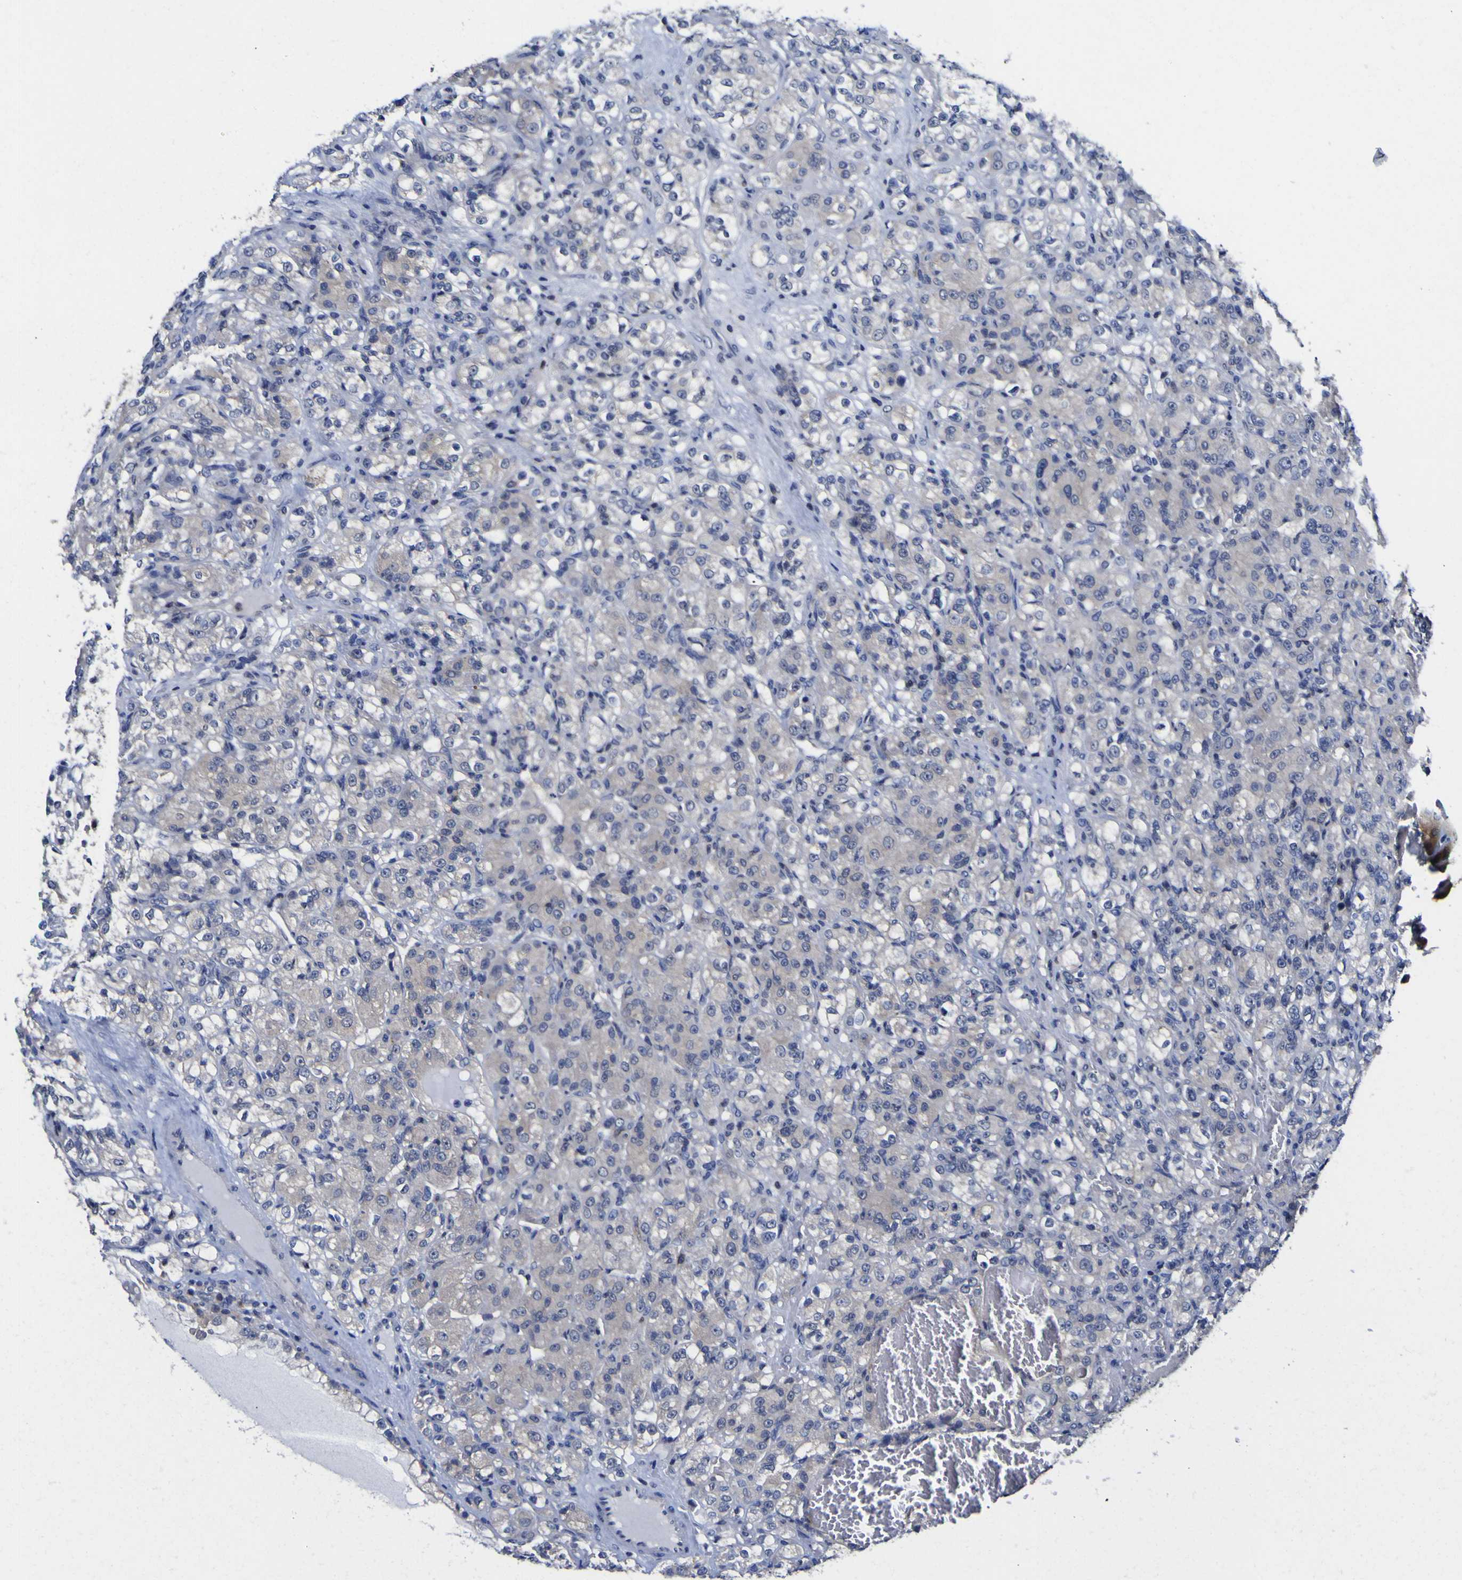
{"staining": {"intensity": "negative", "quantity": "none", "location": "none"}, "tissue": "renal cancer", "cell_type": "Tumor cells", "image_type": "cancer", "snomed": [{"axis": "morphology", "description": "Adenocarcinoma, NOS"}, {"axis": "topography", "description": "Kidney"}], "caption": "An immunohistochemistry micrograph of adenocarcinoma (renal) is shown. There is no staining in tumor cells of adenocarcinoma (renal).", "gene": "CASP6", "patient": {"sex": "male", "age": 61}}